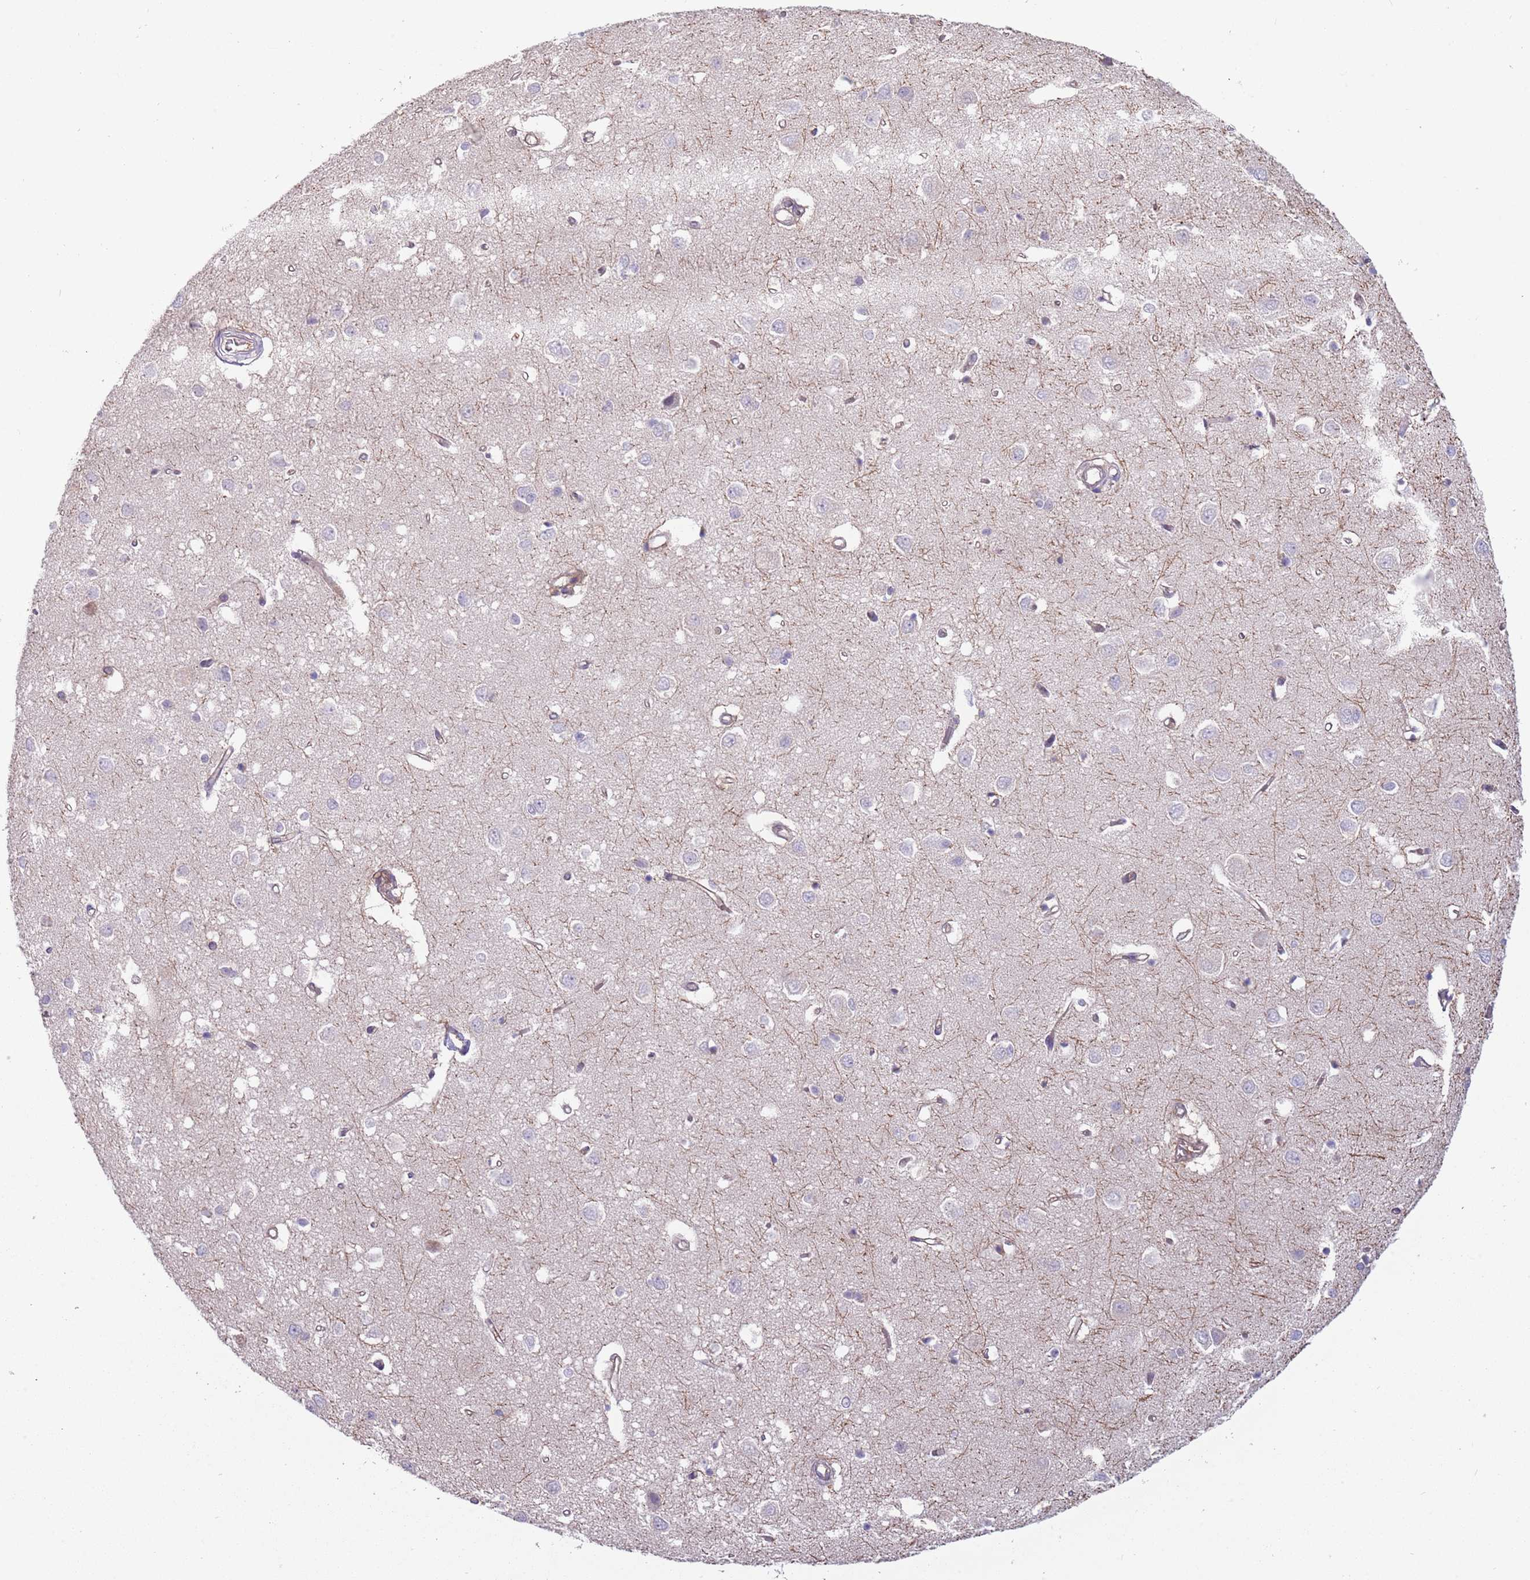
{"staining": {"intensity": "weak", "quantity": "<25%", "location": "cytoplasmic/membranous"}, "tissue": "cerebral cortex", "cell_type": "Endothelial cells", "image_type": "normal", "snomed": [{"axis": "morphology", "description": "Normal tissue, NOS"}, {"axis": "topography", "description": "Cerebral cortex"}], "caption": "Human cerebral cortex stained for a protein using immunohistochemistry (IHC) exhibits no staining in endothelial cells.", "gene": "GSDMD", "patient": {"sex": "female", "age": 64}}